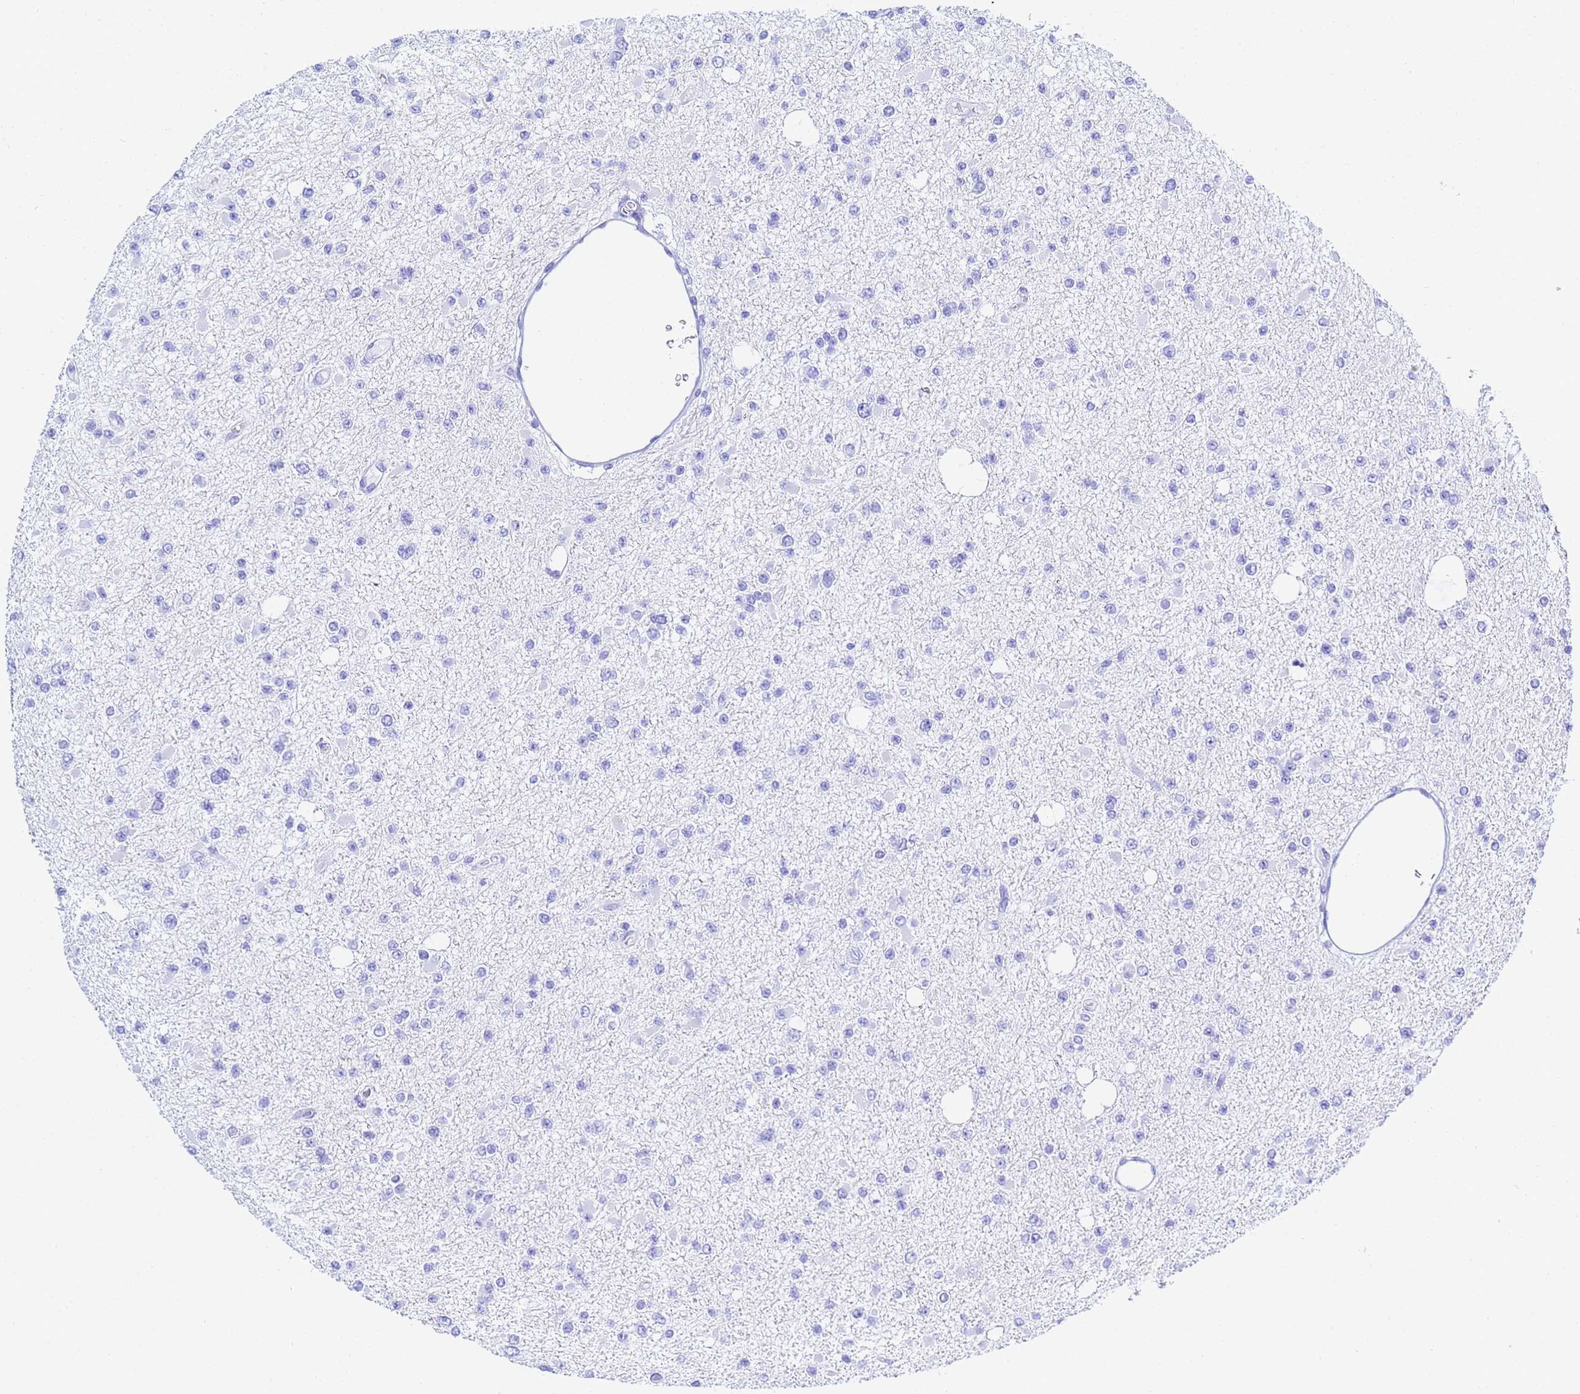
{"staining": {"intensity": "negative", "quantity": "none", "location": "none"}, "tissue": "glioma", "cell_type": "Tumor cells", "image_type": "cancer", "snomed": [{"axis": "morphology", "description": "Glioma, malignant, Low grade"}, {"axis": "topography", "description": "Brain"}], "caption": "IHC image of neoplastic tissue: human glioma stained with DAB displays no significant protein expression in tumor cells. (Brightfield microscopy of DAB (3,3'-diaminobenzidine) IHC at high magnification).", "gene": "ACTL6B", "patient": {"sex": "female", "age": 22}}